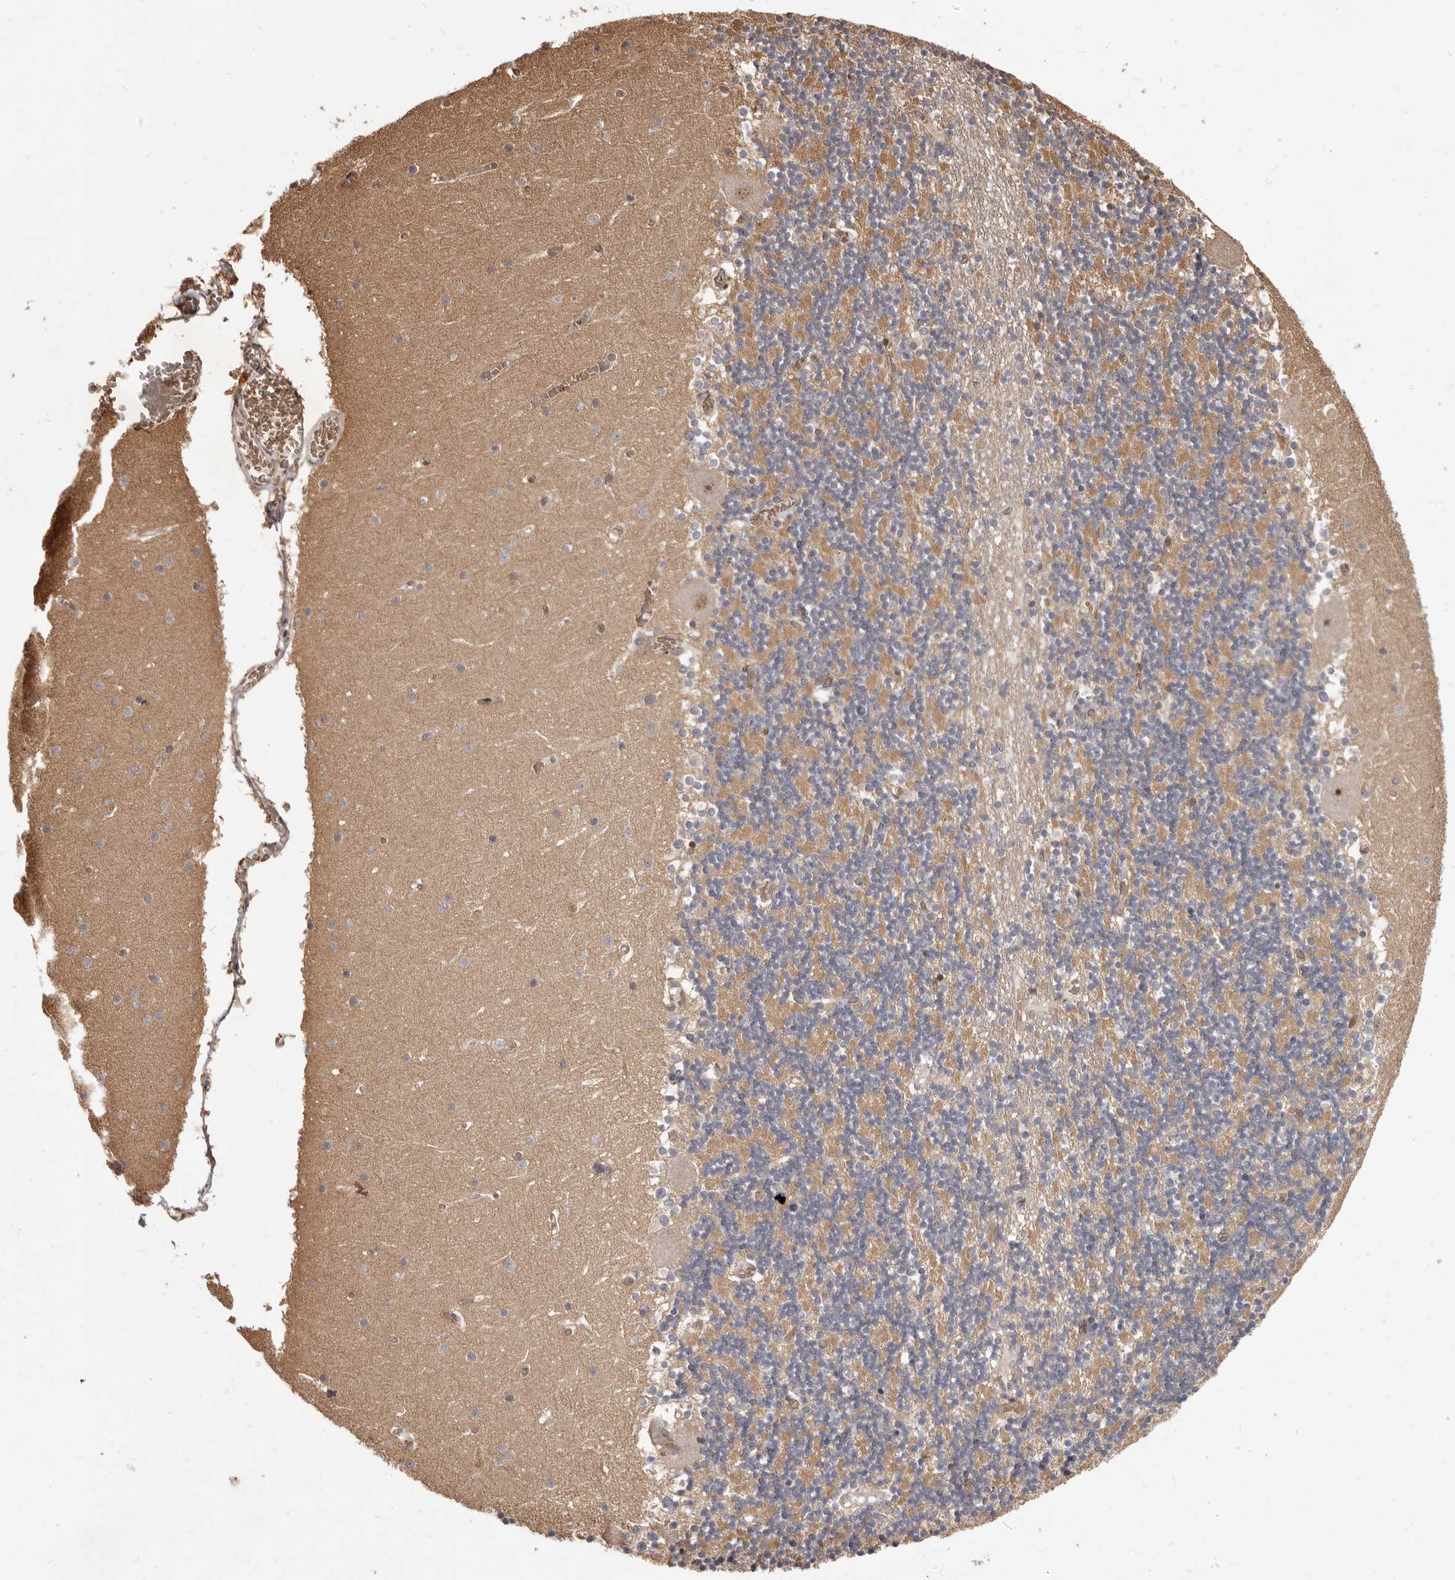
{"staining": {"intensity": "moderate", "quantity": ">75%", "location": "cytoplasmic/membranous"}, "tissue": "cerebellum", "cell_type": "Cells in granular layer", "image_type": "normal", "snomed": [{"axis": "morphology", "description": "Normal tissue, NOS"}, {"axis": "topography", "description": "Cerebellum"}], "caption": "Protein staining by IHC displays moderate cytoplasmic/membranous expression in approximately >75% of cells in granular layer in normal cerebellum. (DAB (3,3'-diaminobenzidine) = brown stain, brightfield microscopy at high magnification).", "gene": "NCOA3", "patient": {"sex": "female", "age": 28}}